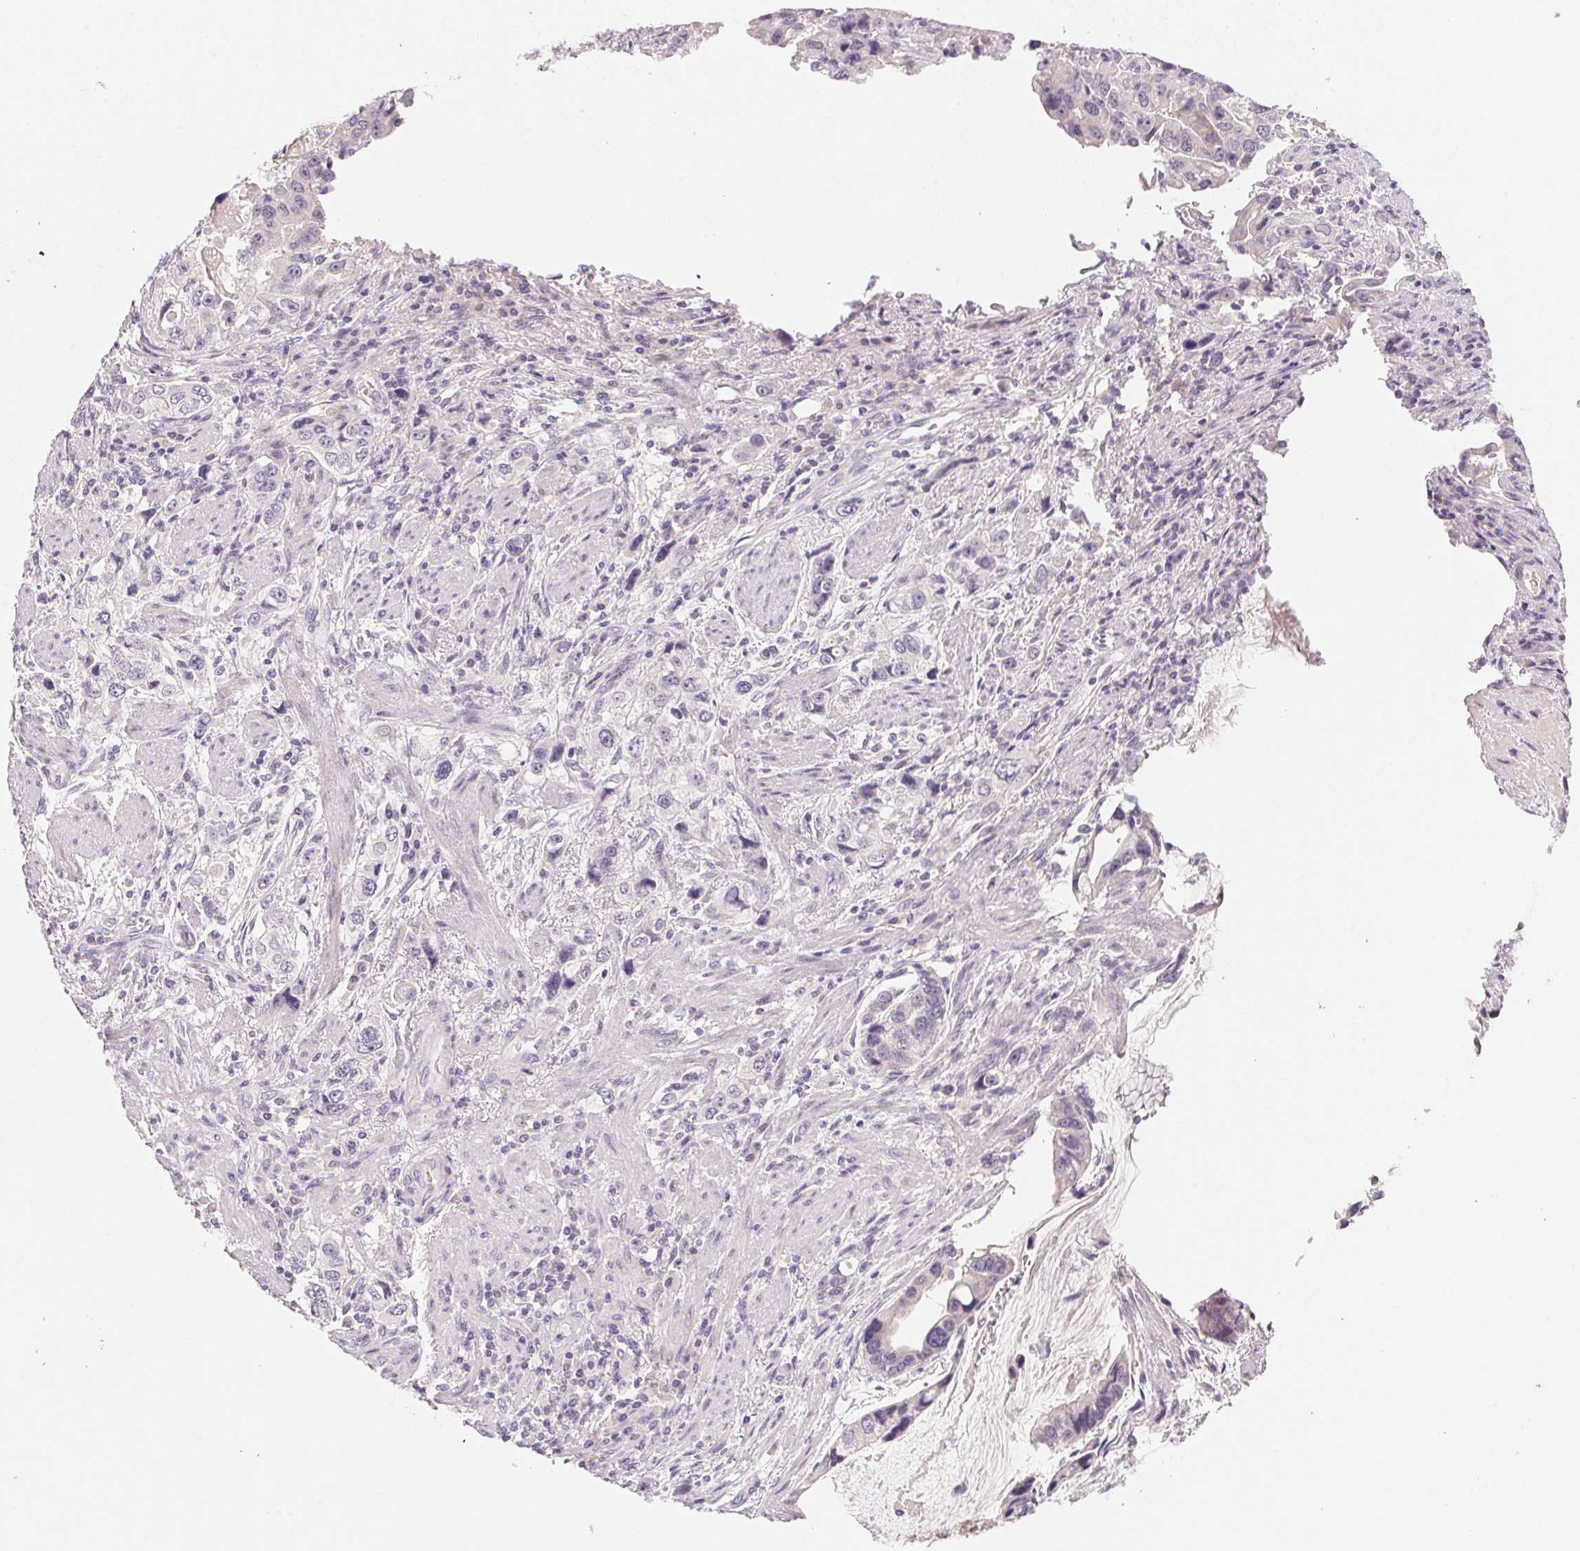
{"staining": {"intensity": "negative", "quantity": "none", "location": "none"}, "tissue": "stomach cancer", "cell_type": "Tumor cells", "image_type": "cancer", "snomed": [{"axis": "morphology", "description": "Adenocarcinoma, NOS"}, {"axis": "topography", "description": "Stomach, lower"}], "caption": "A histopathology image of stomach cancer stained for a protein displays no brown staining in tumor cells. (DAB (3,3'-diaminobenzidine) IHC with hematoxylin counter stain).", "gene": "MCOLN3", "patient": {"sex": "female", "age": 93}}